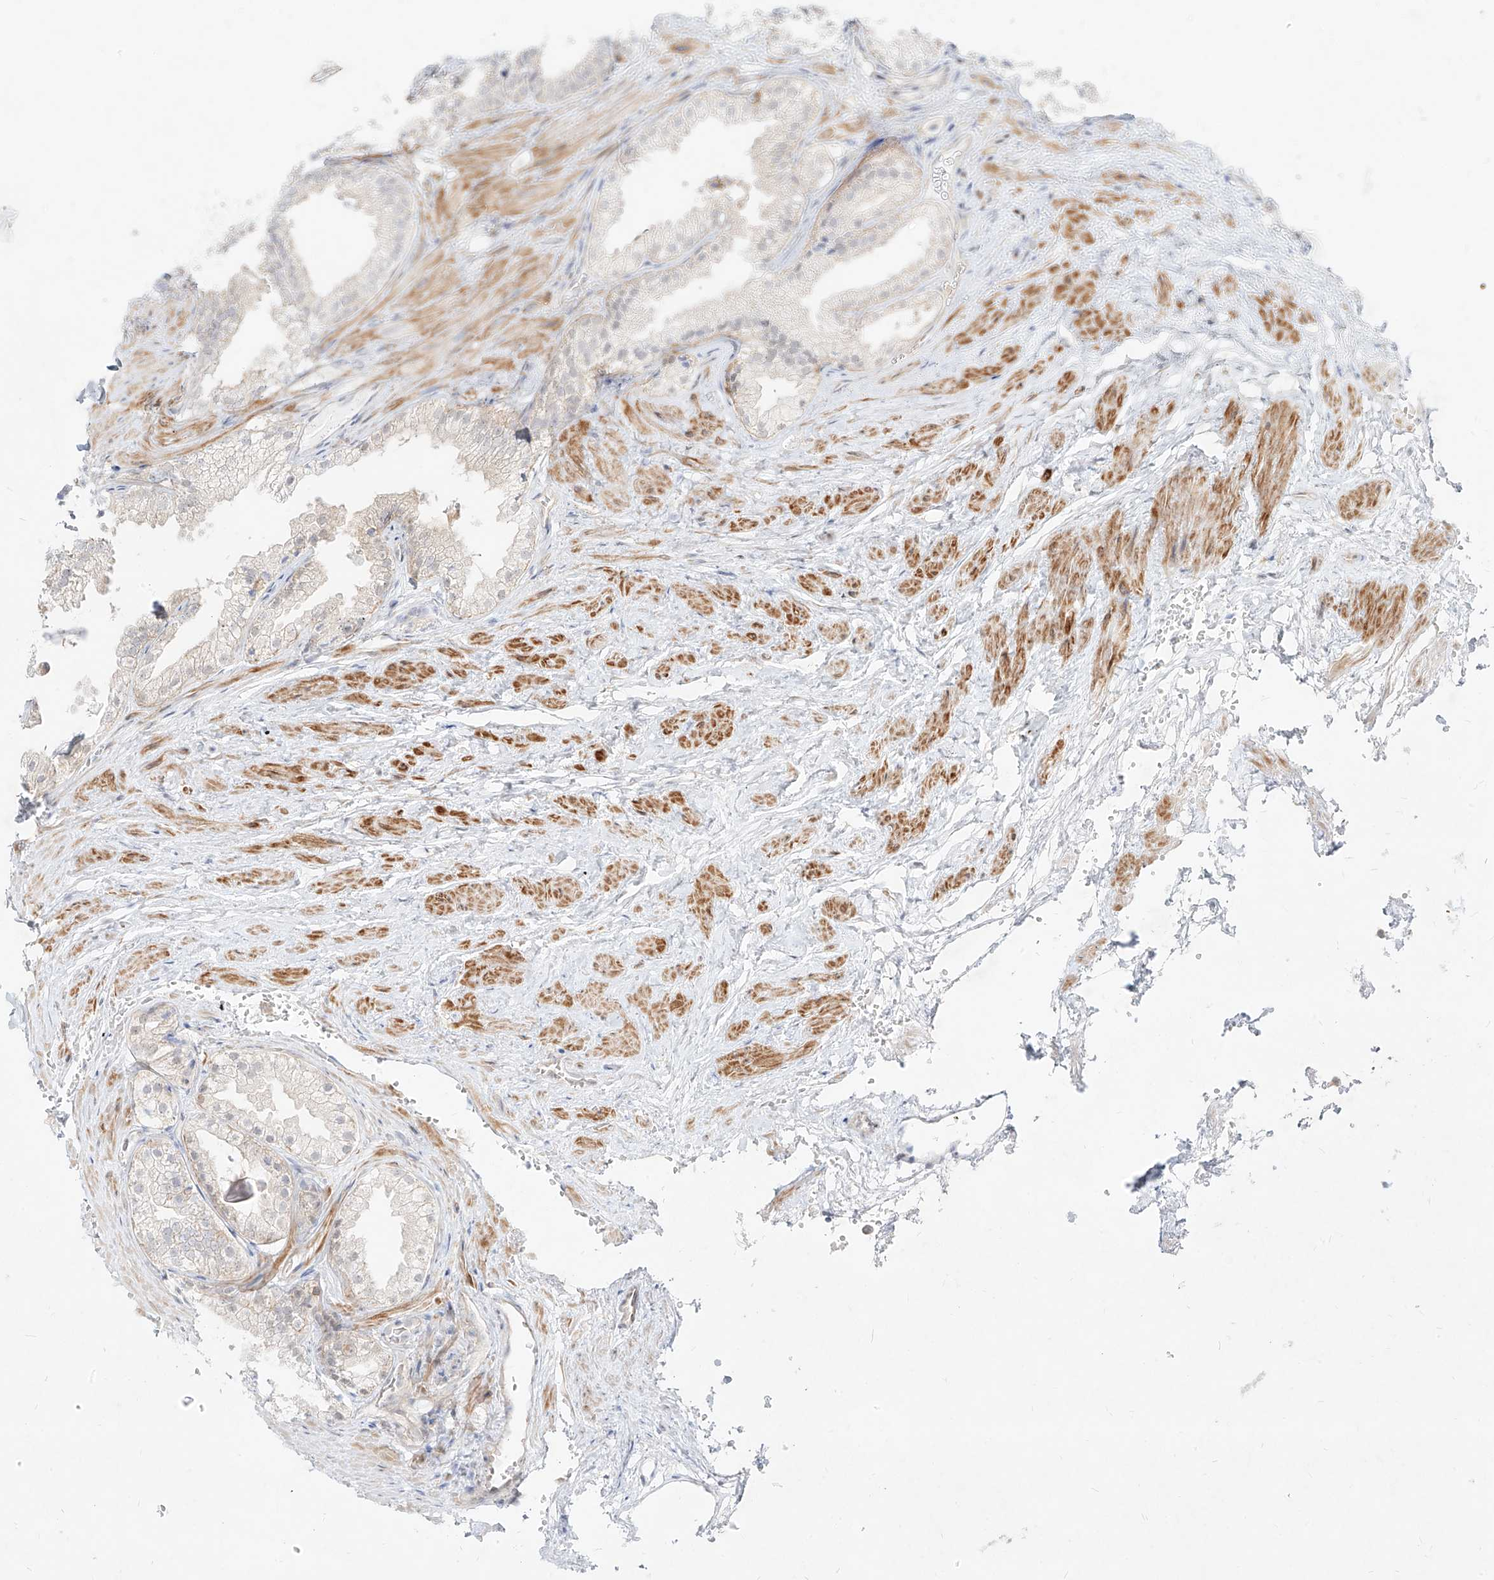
{"staining": {"intensity": "negative", "quantity": "none", "location": "none"}, "tissue": "prostate", "cell_type": "Glandular cells", "image_type": "normal", "snomed": [{"axis": "morphology", "description": "Normal tissue, NOS"}, {"axis": "topography", "description": "Prostate"}], "caption": "Immunohistochemistry (IHC) histopathology image of unremarkable prostate: prostate stained with DAB shows no significant protein staining in glandular cells.", "gene": "SLC2A12", "patient": {"sex": "male", "age": 76}}